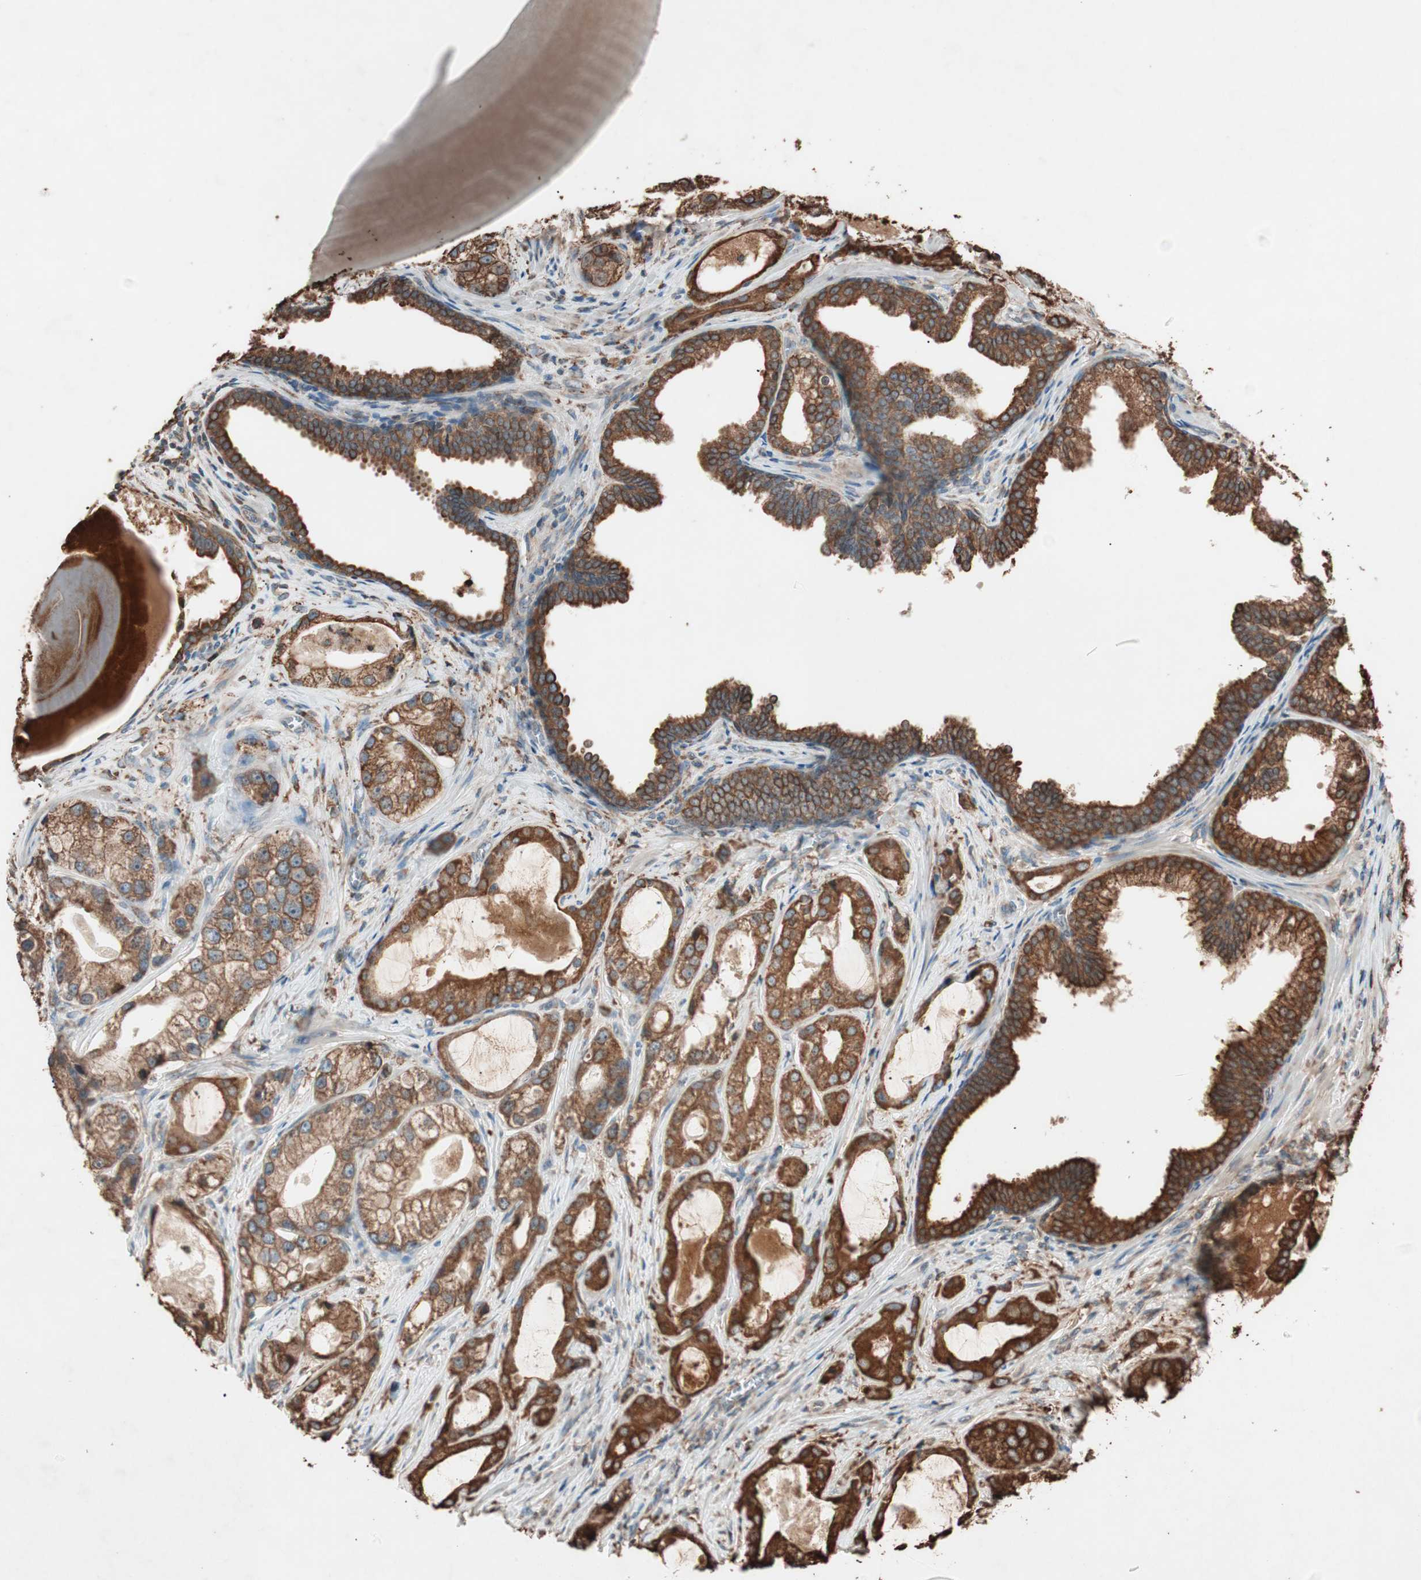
{"staining": {"intensity": "strong", "quantity": ">75%", "location": "cytoplasmic/membranous"}, "tissue": "prostate cancer", "cell_type": "Tumor cells", "image_type": "cancer", "snomed": [{"axis": "morphology", "description": "Adenocarcinoma, Low grade"}, {"axis": "topography", "description": "Prostate"}], "caption": "IHC of prostate cancer (adenocarcinoma (low-grade)) reveals high levels of strong cytoplasmic/membranous positivity in approximately >75% of tumor cells.", "gene": "VEGFA", "patient": {"sex": "male", "age": 59}}